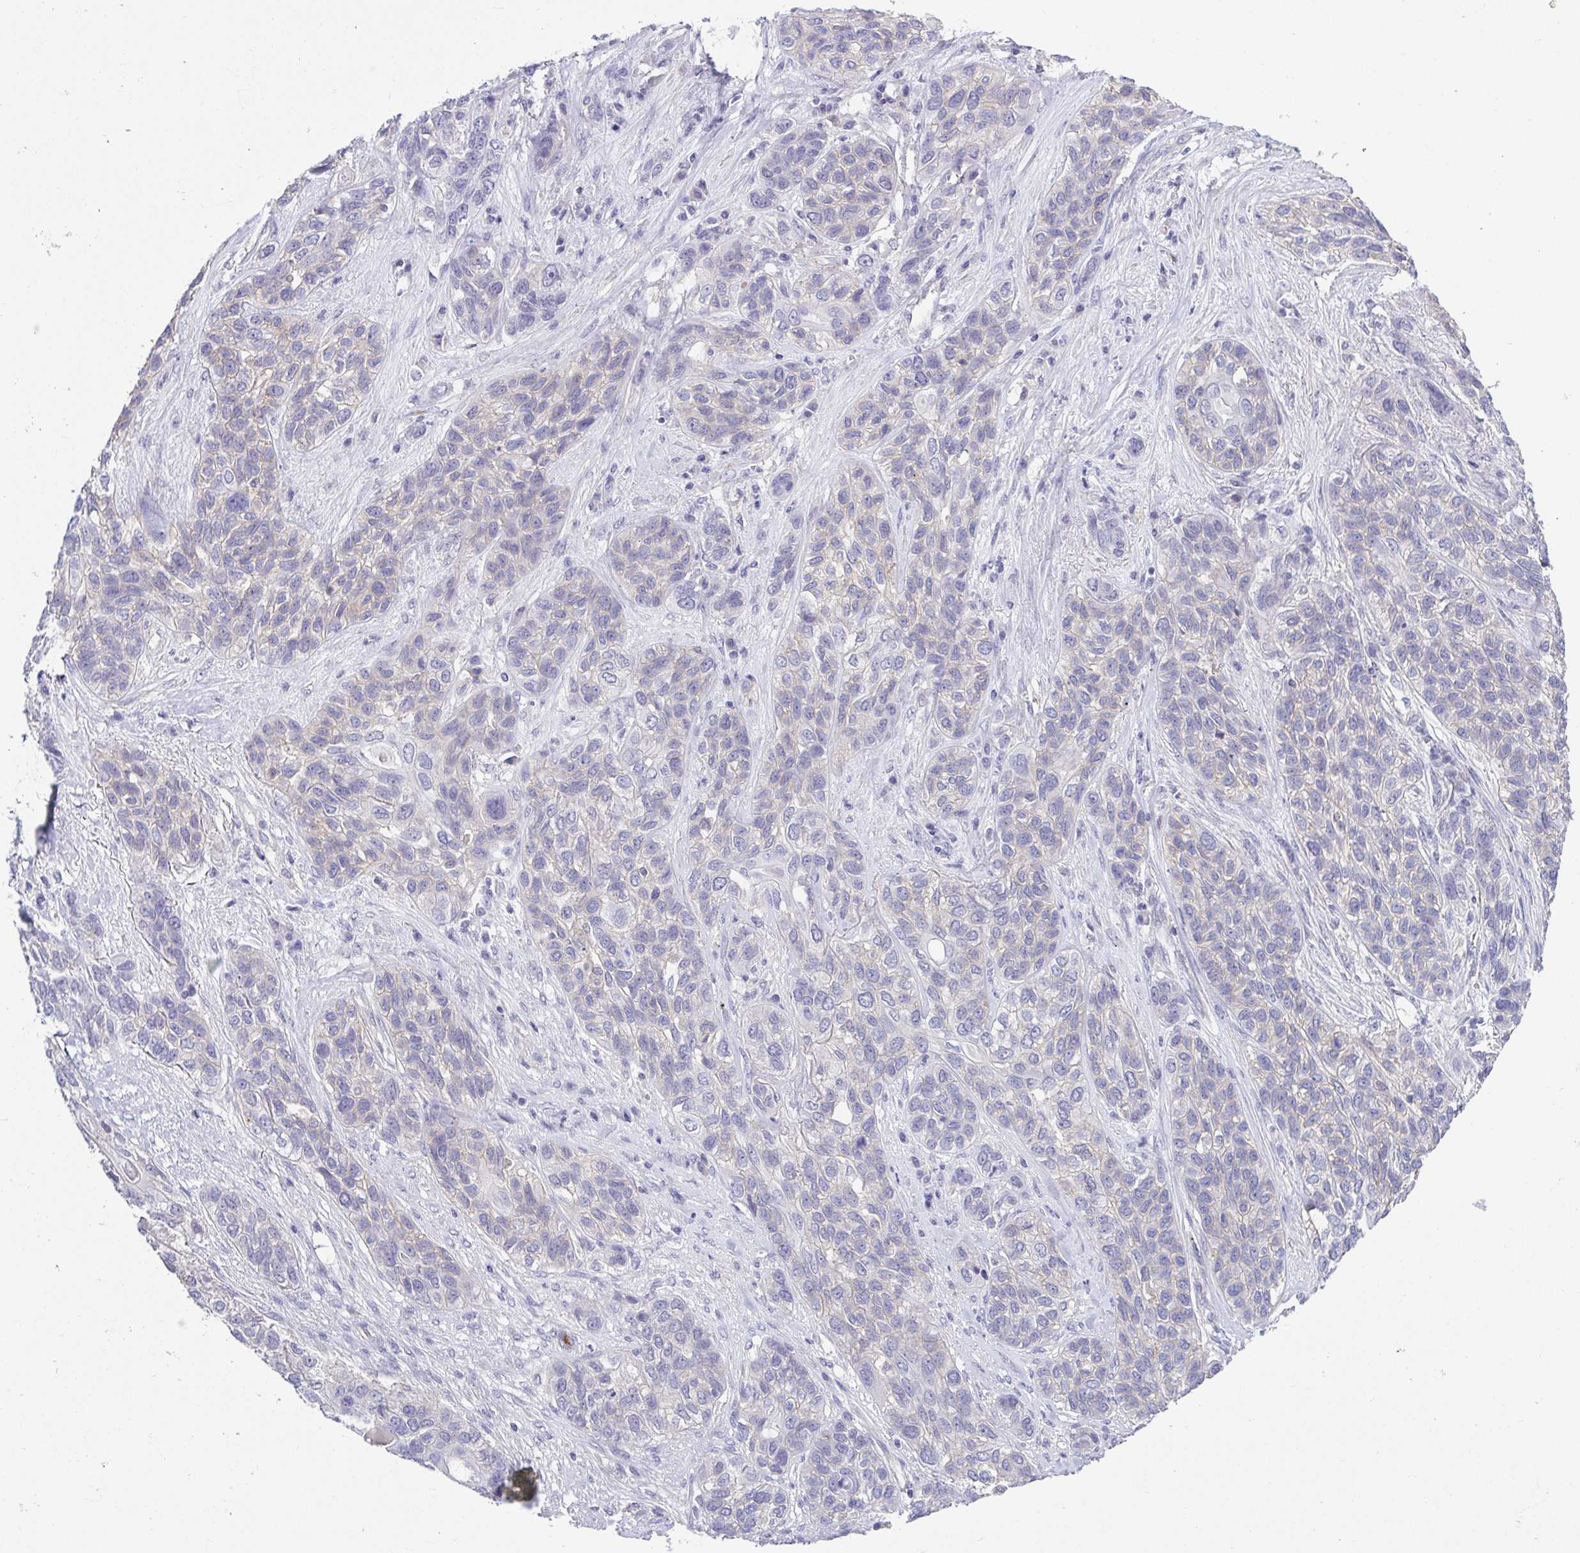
{"staining": {"intensity": "negative", "quantity": "none", "location": "none"}, "tissue": "lung cancer", "cell_type": "Tumor cells", "image_type": "cancer", "snomed": [{"axis": "morphology", "description": "Squamous cell carcinoma, NOS"}, {"axis": "topography", "description": "Lung"}], "caption": "High power microscopy image of an IHC photomicrograph of lung squamous cell carcinoma, revealing no significant expression in tumor cells.", "gene": "PRR14L", "patient": {"sex": "female", "age": 70}}